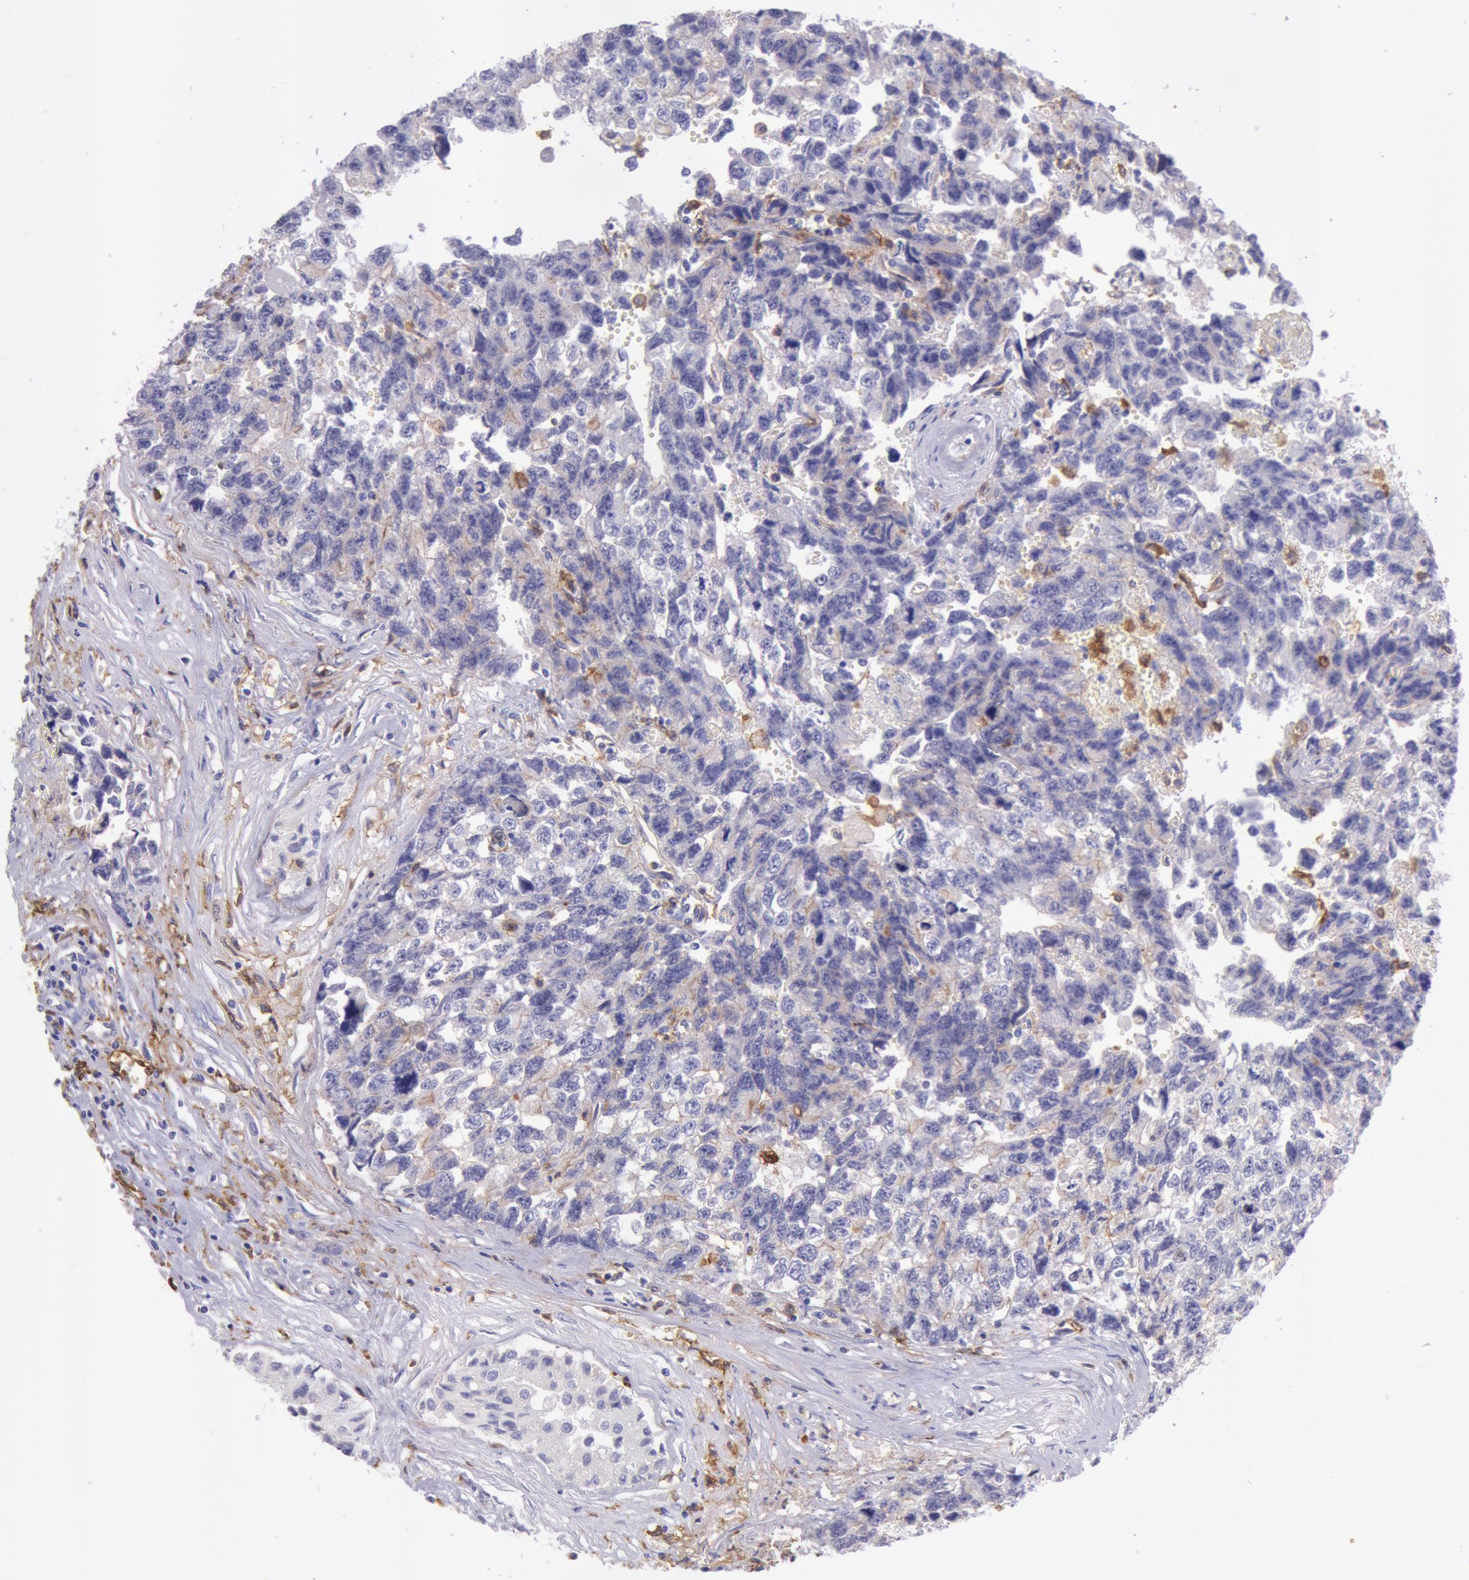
{"staining": {"intensity": "negative", "quantity": "none", "location": "none"}, "tissue": "testis cancer", "cell_type": "Tumor cells", "image_type": "cancer", "snomed": [{"axis": "morphology", "description": "Carcinoma, Embryonal, NOS"}, {"axis": "topography", "description": "Testis"}], "caption": "Embryonal carcinoma (testis) stained for a protein using immunohistochemistry exhibits no staining tumor cells.", "gene": "LYN", "patient": {"sex": "male", "age": 31}}